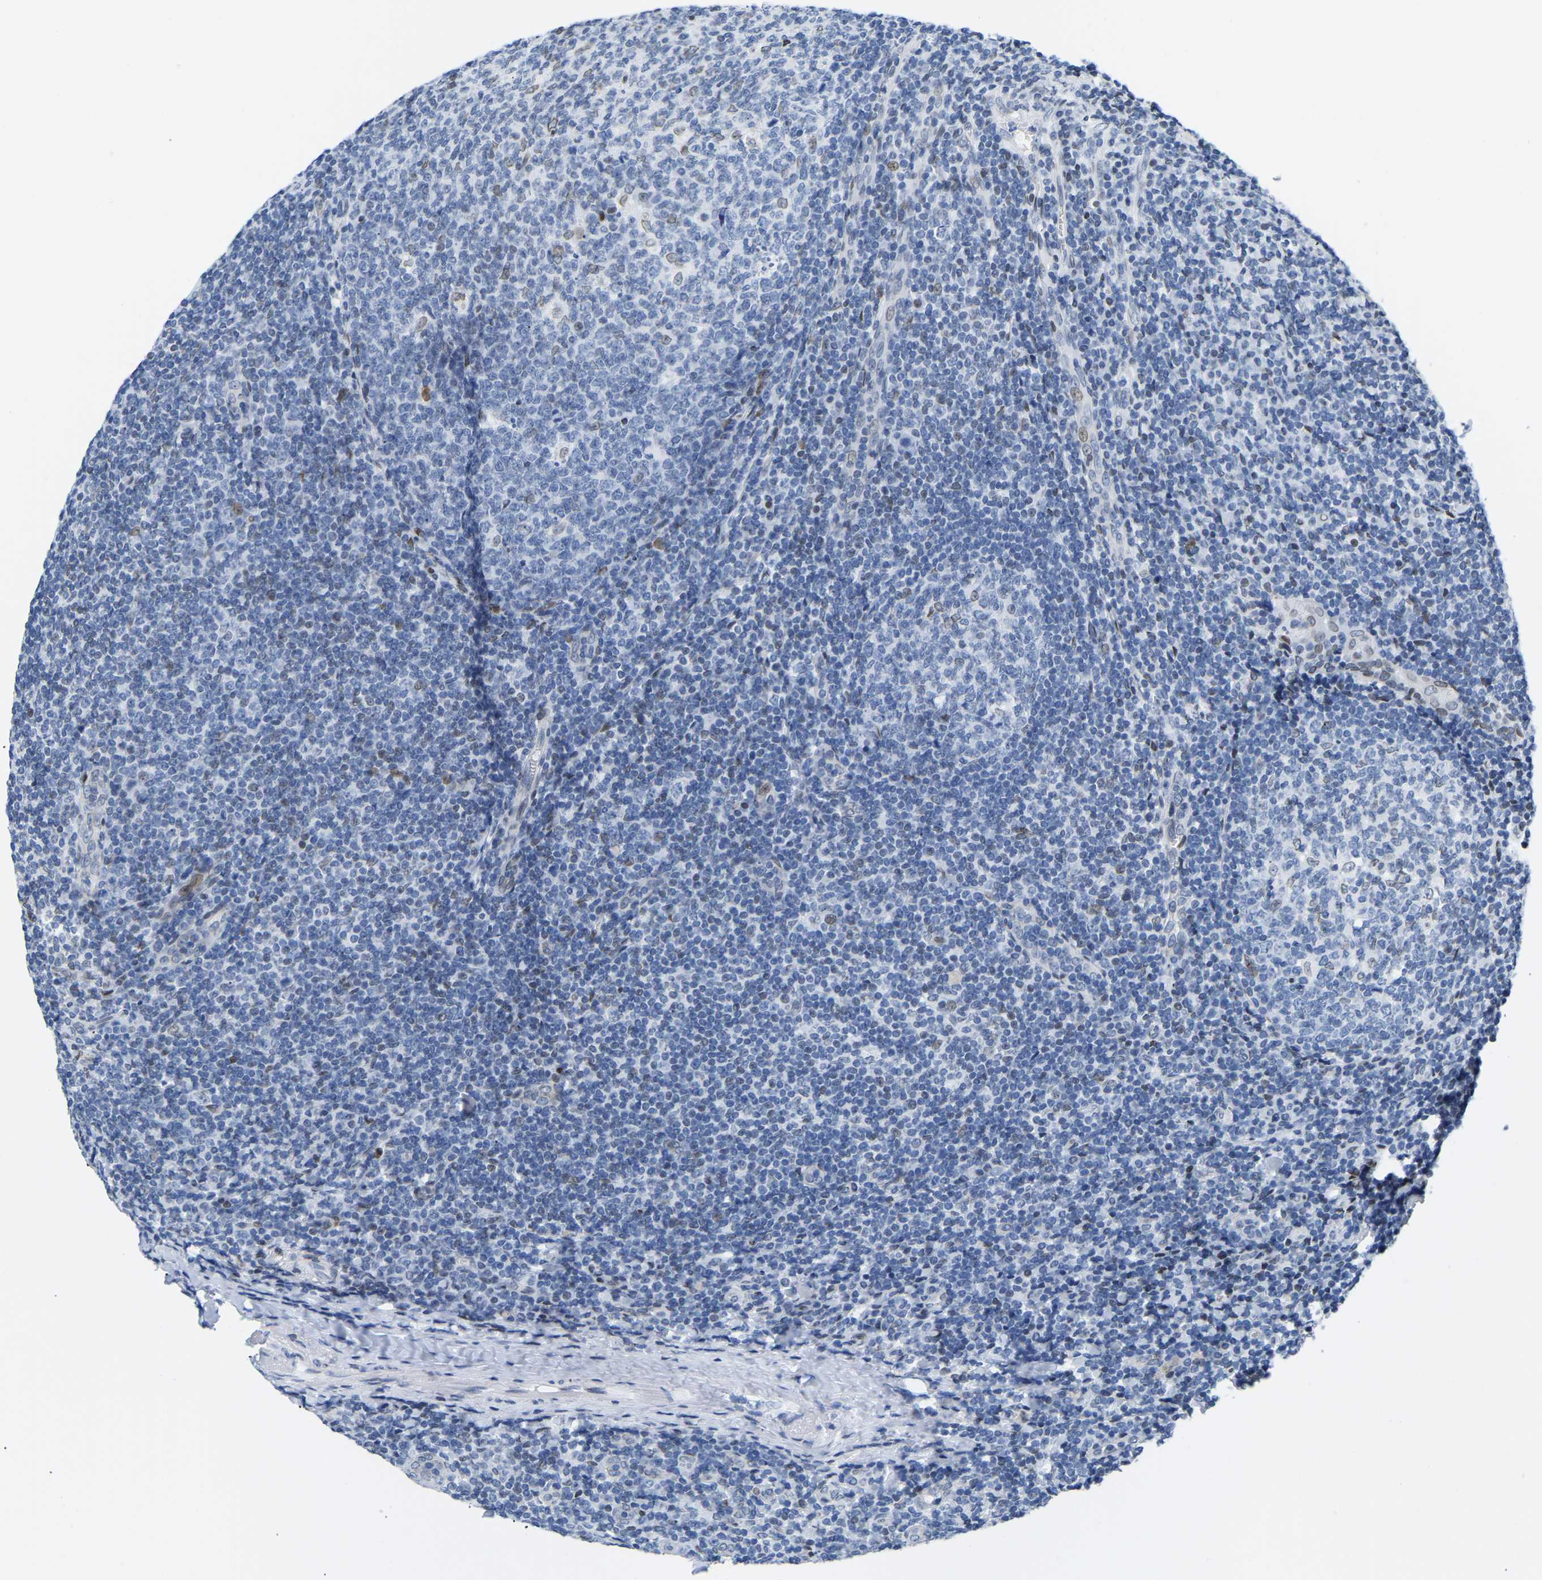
{"staining": {"intensity": "weak", "quantity": "<25%", "location": "nuclear"}, "tissue": "tonsil", "cell_type": "Germinal center cells", "image_type": "normal", "snomed": [{"axis": "morphology", "description": "Normal tissue, NOS"}, {"axis": "topography", "description": "Tonsil"}], "caption": "Immunohistochemical staining of normal tonsil demonstrates no significant positivity in germinal center cells.", "gene": "UPK3A", "patient": {"sex": "male", "age": 37}}